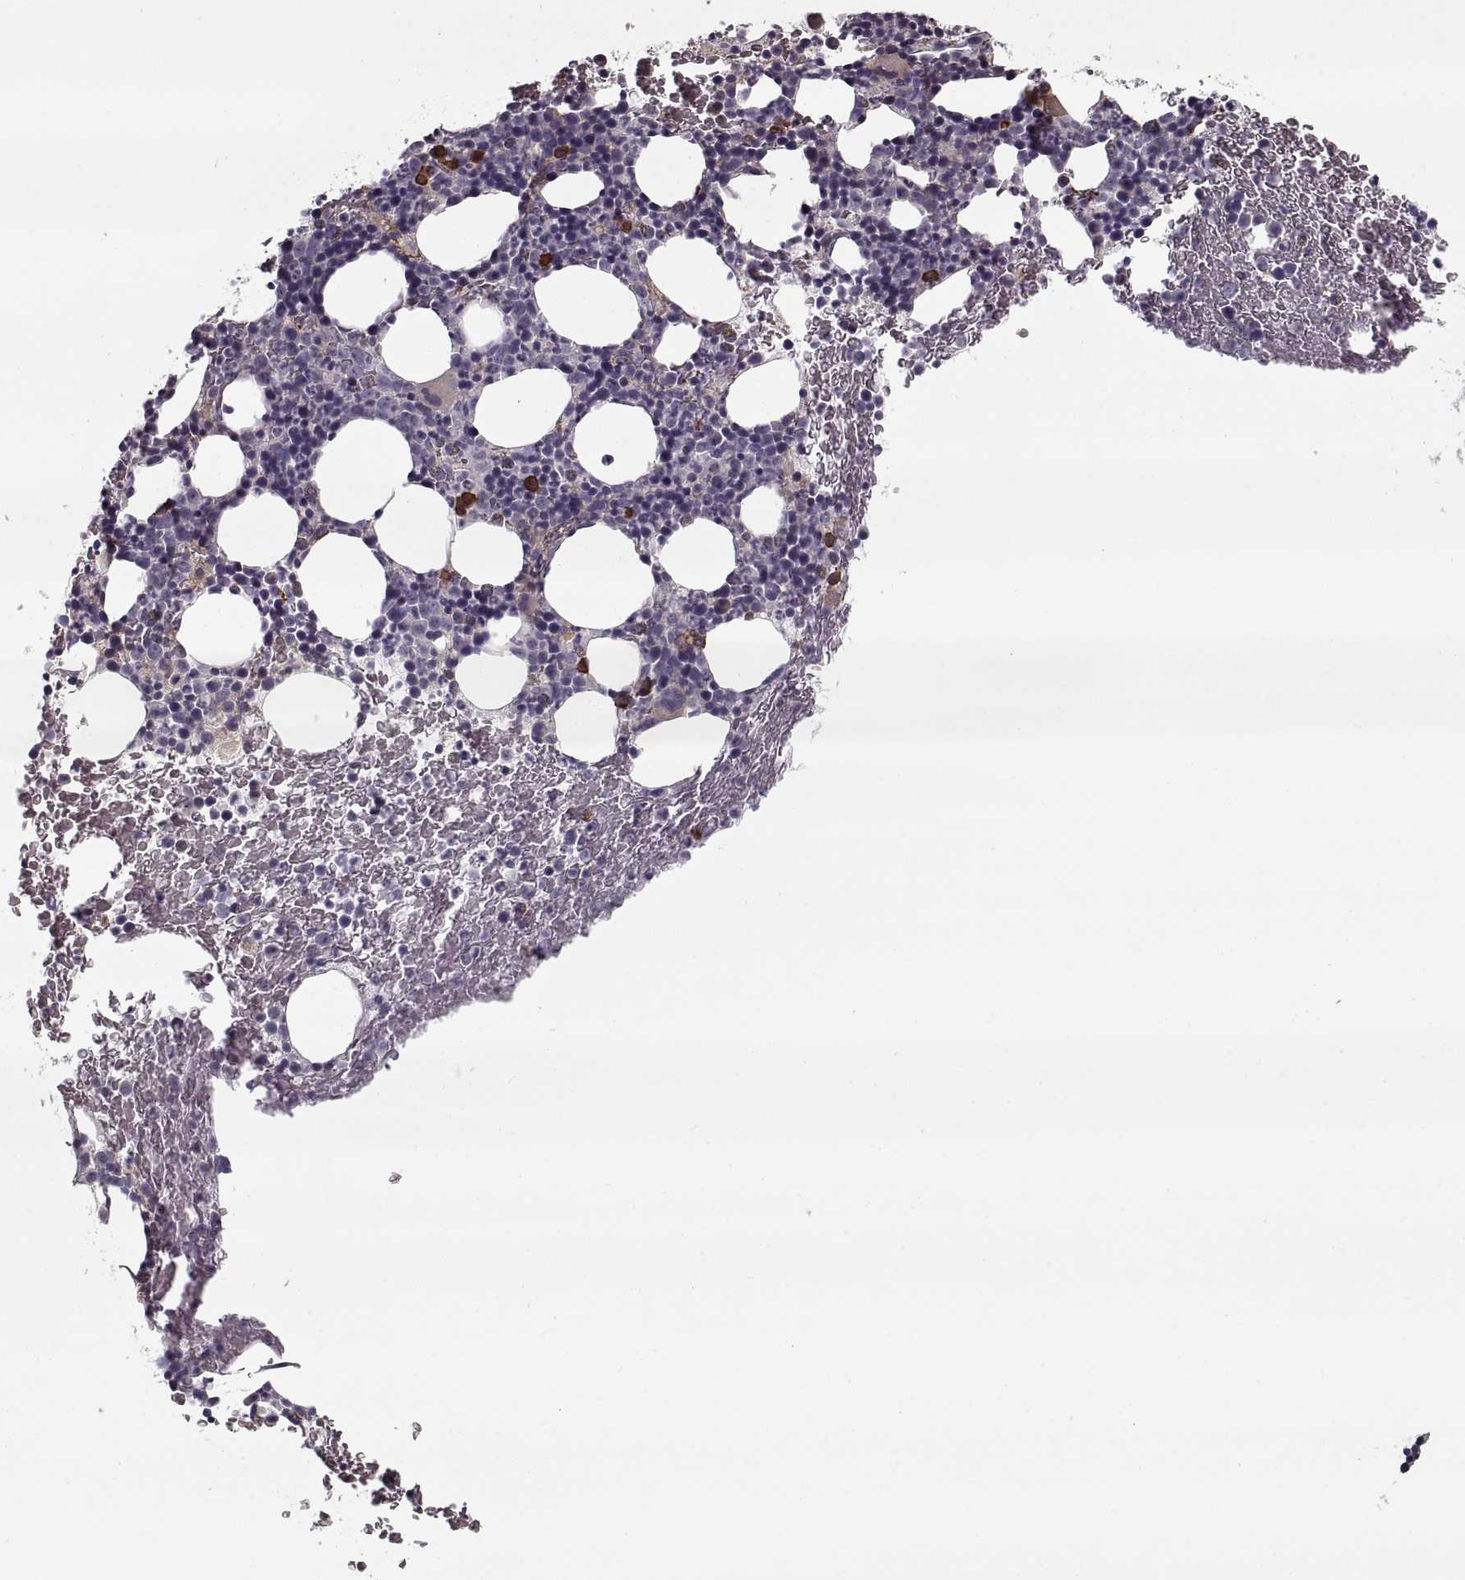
{"staining": {"intensity": "strong", "quantity": "<25%", "location": "cytoplasmic/membranous"}, "tissue": "bone marrow", "cell_type": "Hematopoietic cells", "image_type": "normal", "snomed": [{"axis": "morphology", "description": "Normal tissue, NOS"}, {"axis": "topography", "description": "Bone marrow"}], "caption": "Protein expression analysis of normal human bone marrow reveals strong cytoplasmic/membranous staining in about <25% of hematopoietic cells. (DAB IHC, brown staining for protein, blue staining for nuclei).", "gene": "GAD2", "patient": {"sex": "male", "age": 72}}